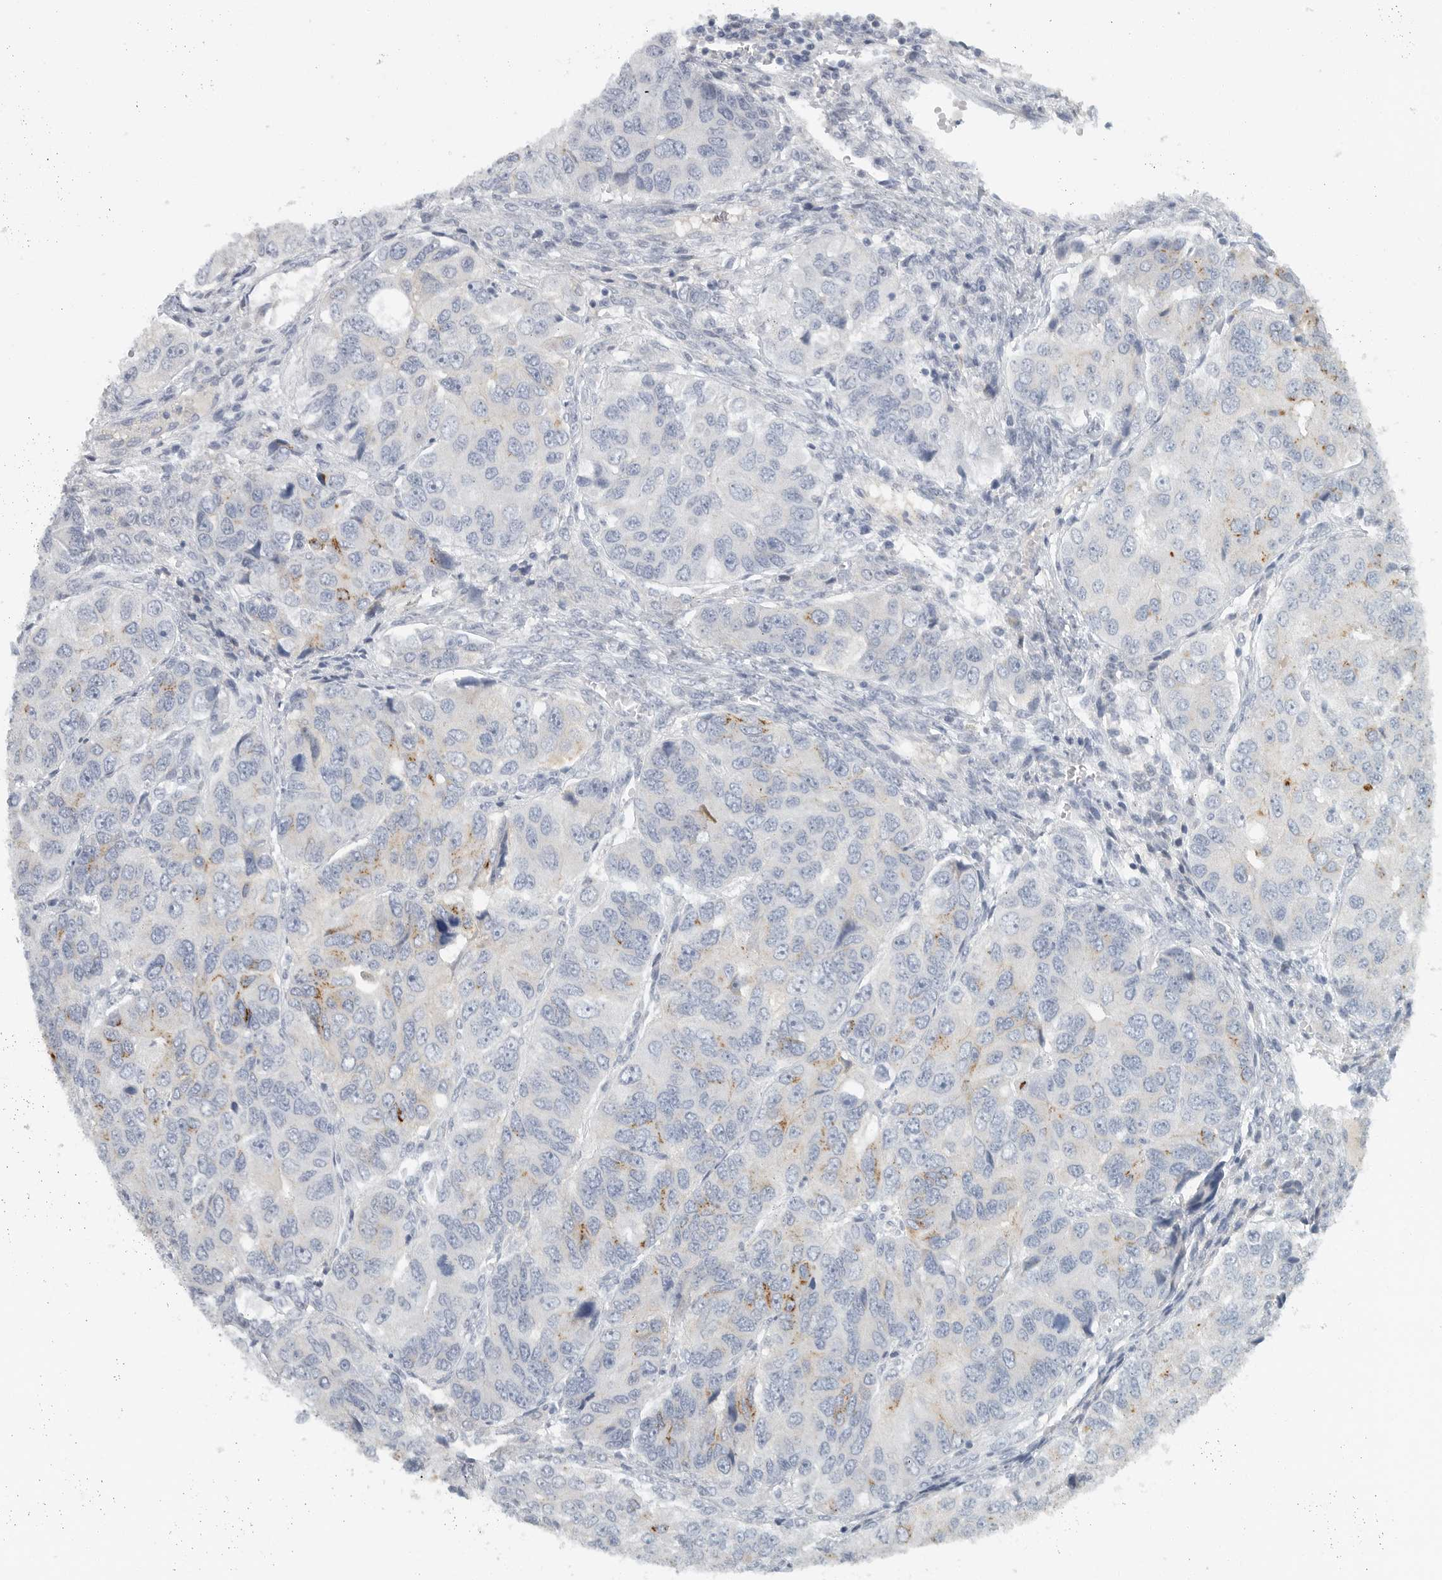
{"staining": {"intensity": "negative", "quantity": "none", "location": "none"}, "tissue": "ovarian cancer", "cell_type": "Tumor cells", "image_type": "cancer", "snomed": [{"axis": "morphology", "description": "Carcinoma, endometroid"}, {"axis": "topography", "description": "Ovary"}], "caption": "Immunohistochemistry (IHC) photomicrograph of ovarian endometroid carcinoma stained for a protein (brown), which shows no expression in tumor cells.", "gene": "PAM", "patient": {"sex": "female", "age": 51}}